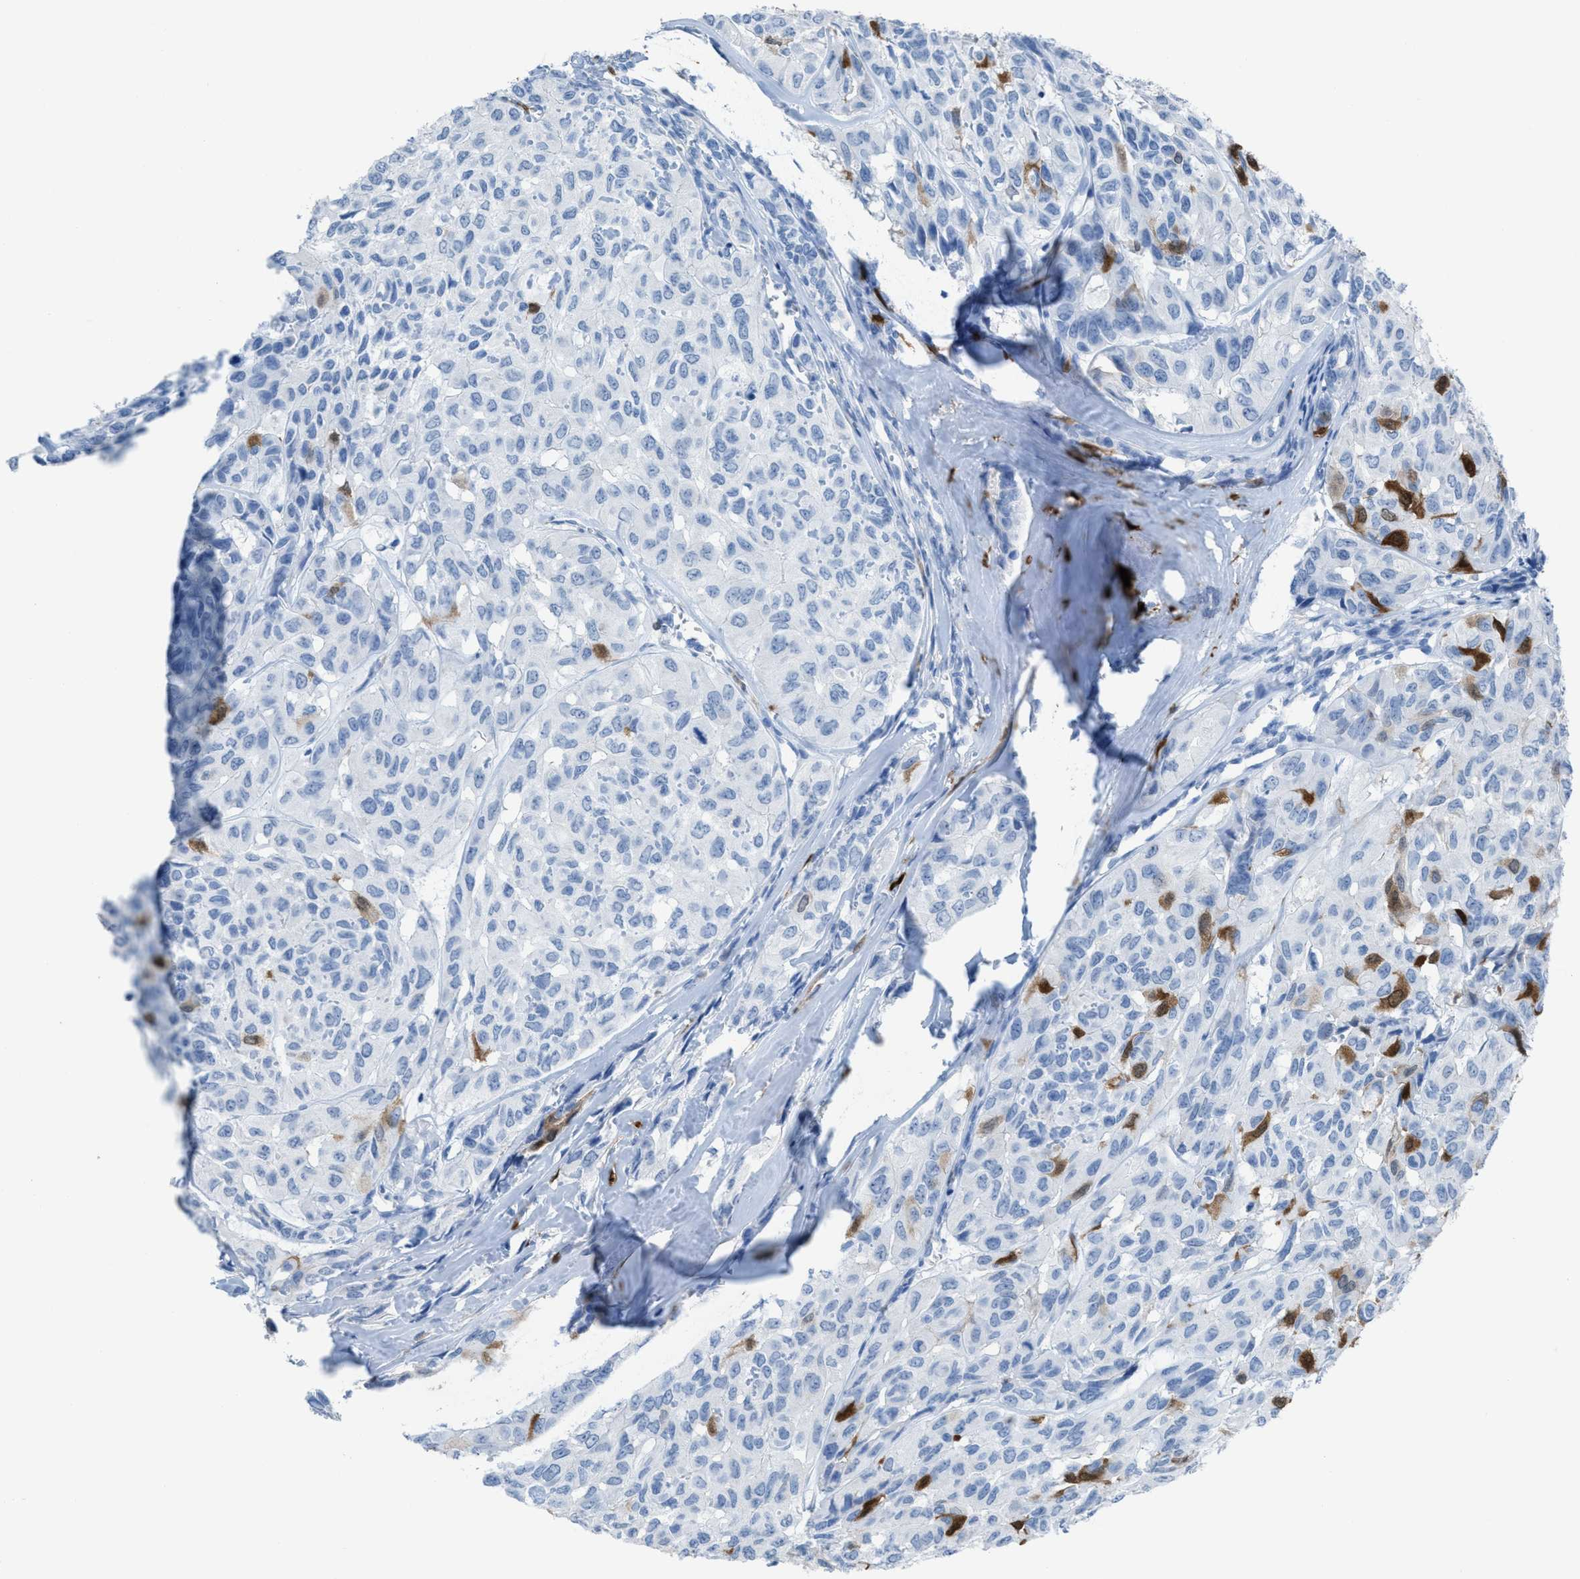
{"staining": {"intensity": "strong", "quantity": "<25%", "location": "cytoplasmic/membranous,nuclear"}, "tissue": "head and neck cancer", "cell_type": "Tumor cells", "image_type": "cancer", "snomed": [{"axis": "morphology", "description": "Adenocarcinoma, NOS"}, {"axis": "topography", "description": "Salivary gland, NOS"}, {"axis": "topography", "description": "Head-Neck"}], "caption": "Tumor cells demonstrate medium levels of strong cytoplasmic/membranous and nuclear staining in about <25% of cells in head and neck cancer.", "gene": "CDKN2A", "patient": {"sex": "female", "age": 76}}